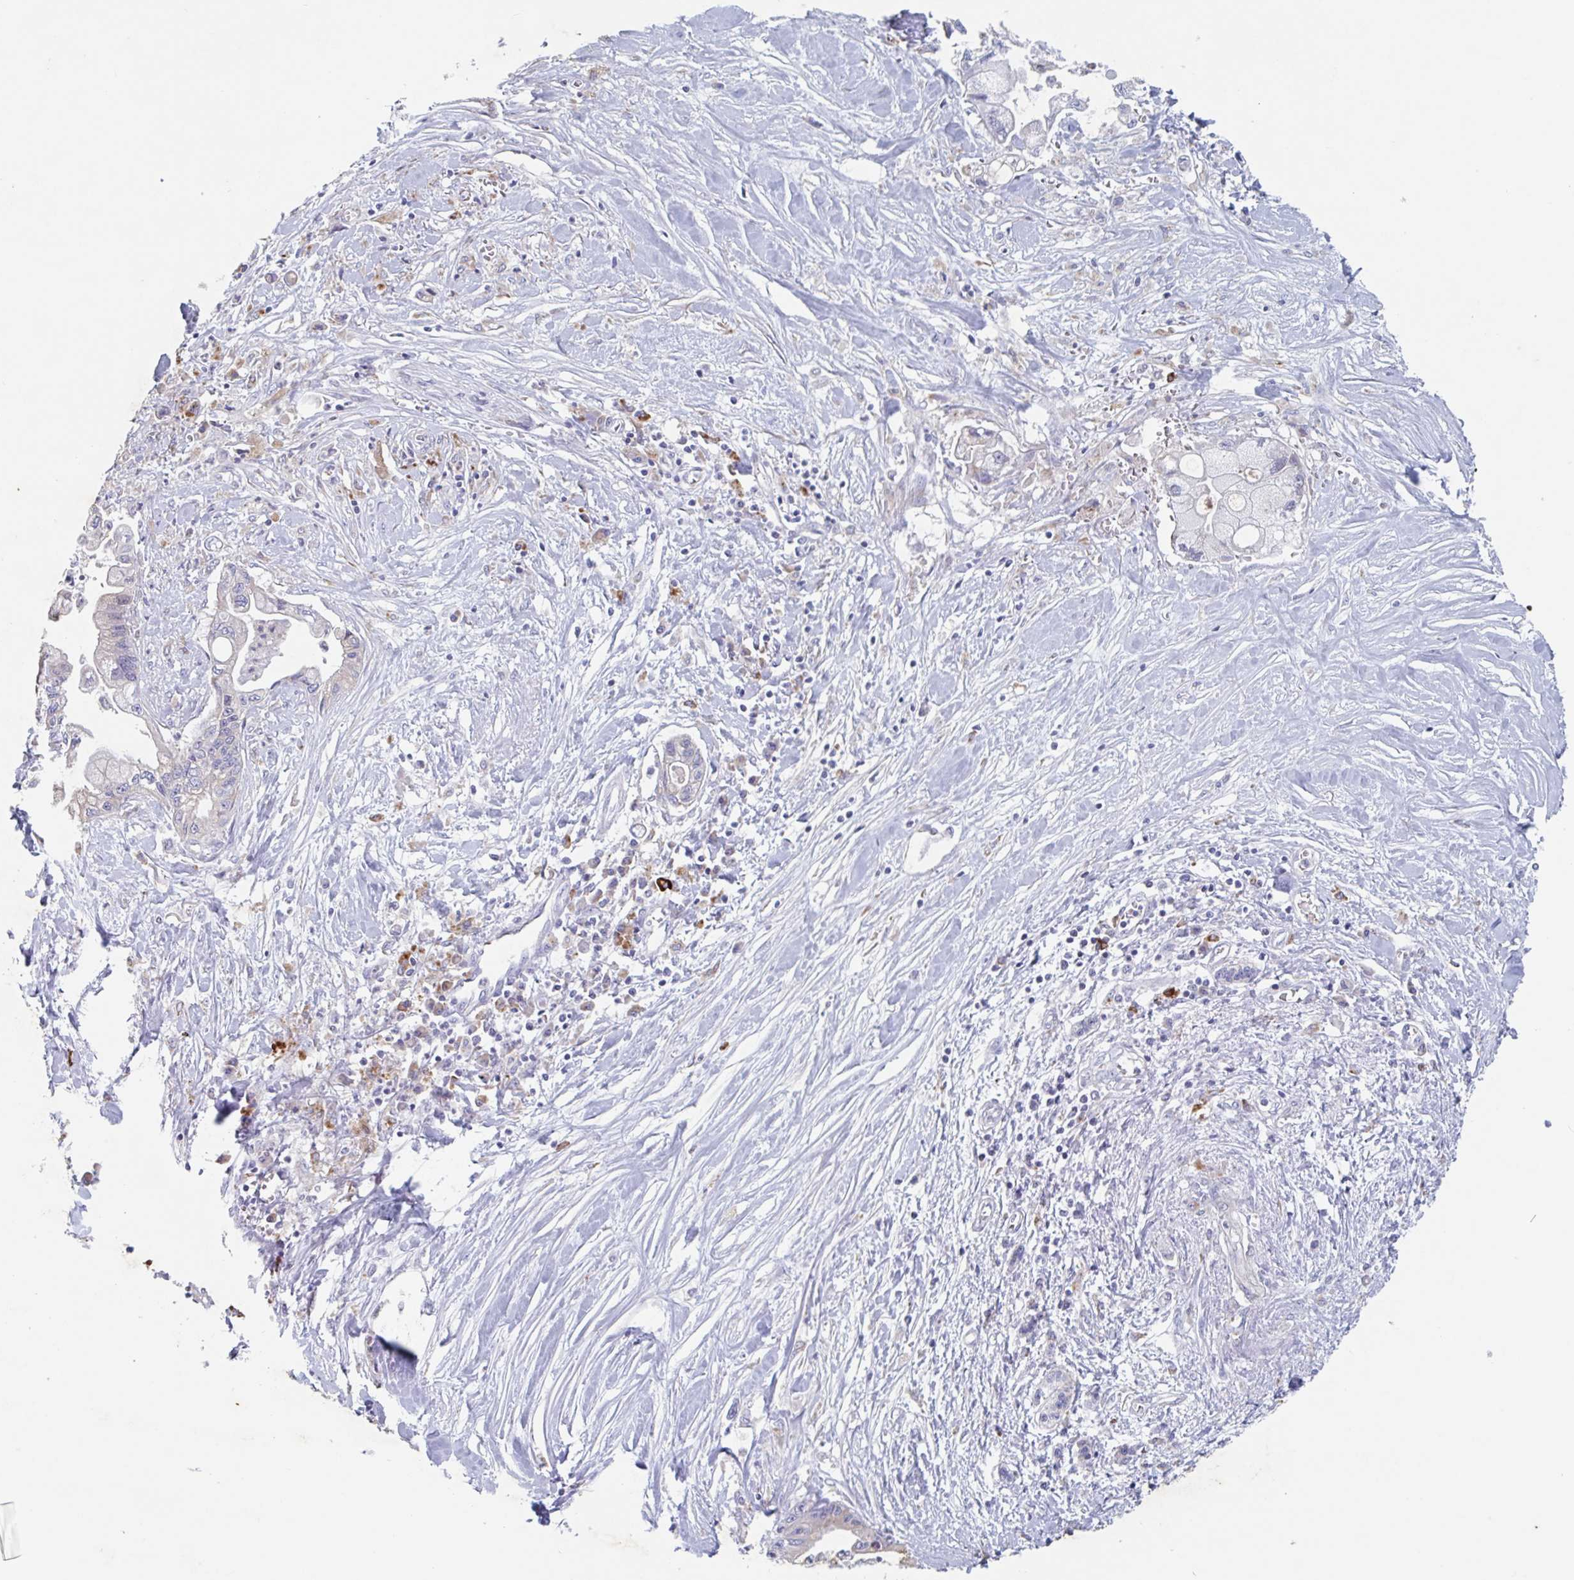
{"staining": {"intensity": "weak", "quantity": "<25%", "location": "cytoplasmic/membranous"}, "tissue": "pancreatic cancer", "cell_type": "Tumor cells", "image_type": "cancer", "snomed": [{"axis": "morphology", "description": "Adenocarcinoma, NOS"}, {"axis": "topography", "description": "Pancreas"}], "caption": "Tumor cells show no significant protein positivity in pancreatic cancer (adenocarcinoma). (DAB (3,3'-diaminobenzidine) IHC, high magnification).", "gene": "MANBA", "patient": {"sex": "male", "age": 61}}